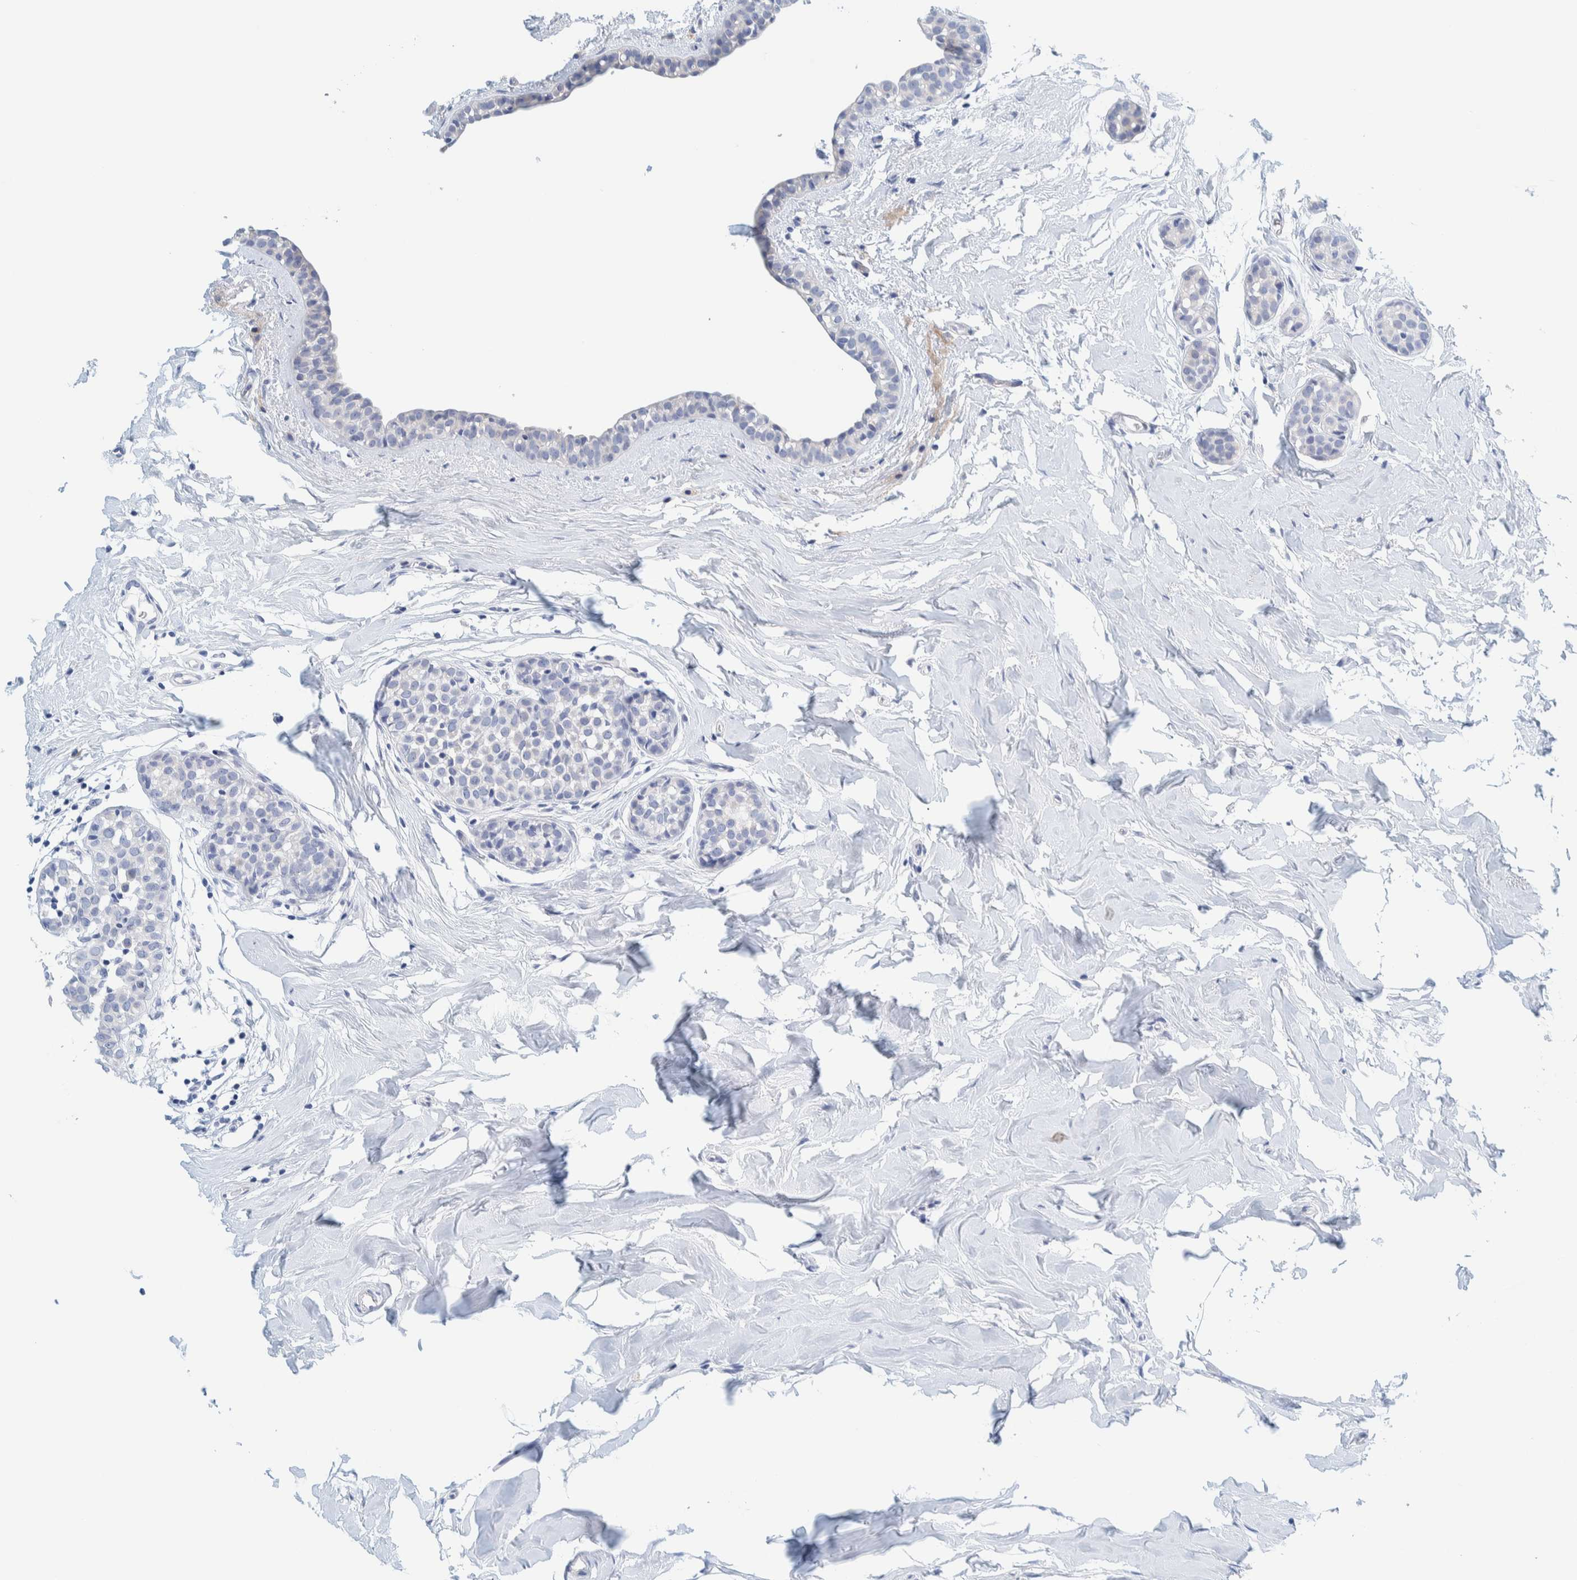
{"staining": {"intensity": "negative", "quantity": "none", "location": "none"}, "tissue": "breast cancer", "cell_type": "Tumor cells", "image_type": "cancer", "snomed": [{"axis": "morphology", "description": "Duct carcinoma"}, {"axis": "topography", "description": "Breast"}], "caption": "Tumor cells are negative for brown protein staining in invasive ductal carcinoma (breast).", "gene": "MOG", "patient": {"sex": "female", "age": 55}}